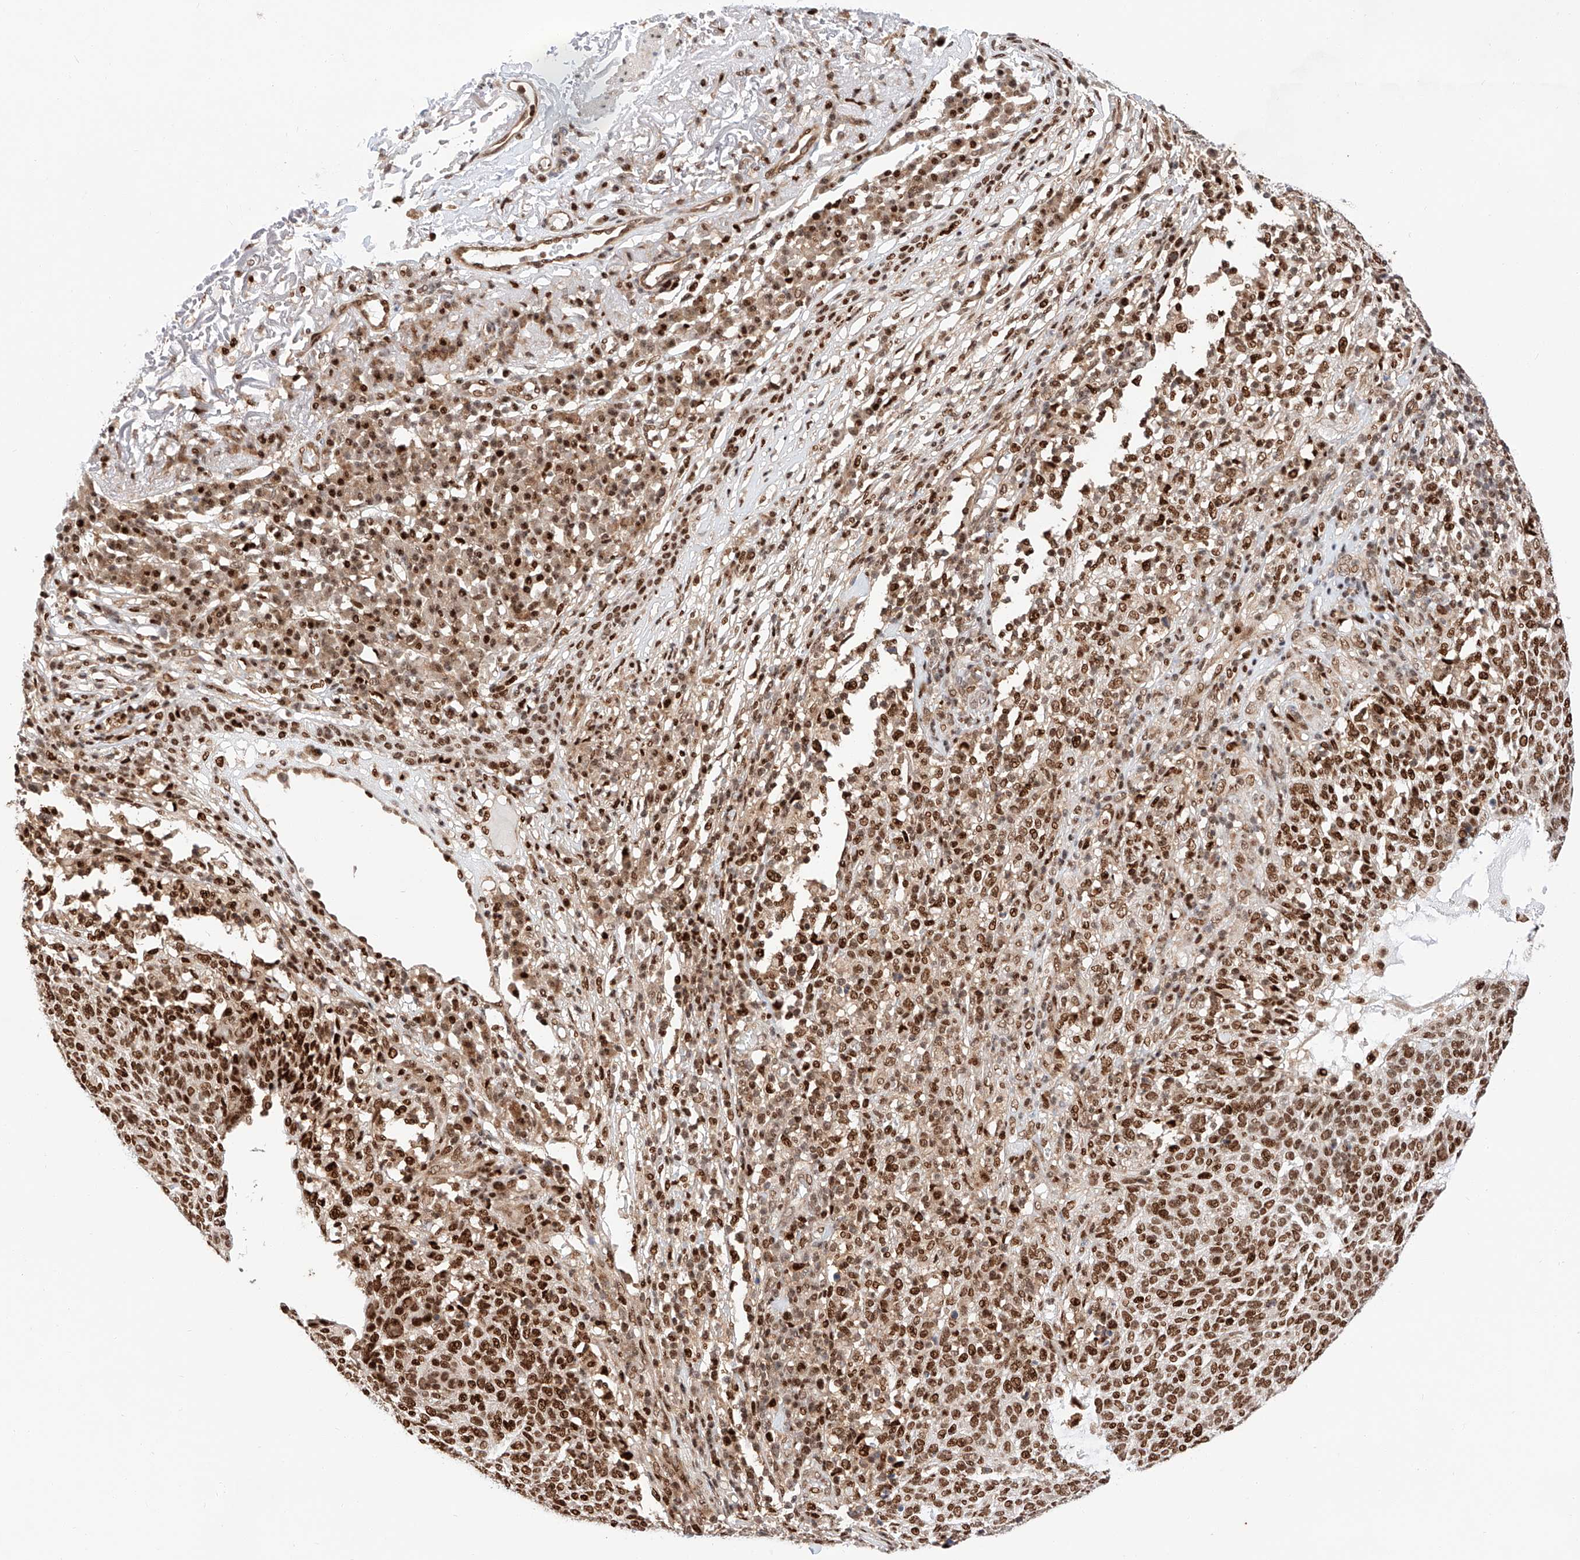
{"staining": {"intensity": "strong", "quantity": ">75%", "location": "nuclear"}, "tissue": "skin cancer", "cell_type": "Tumor cells", "image_type": "cancer", "snomed": [{"axis": "morphology", "description": "Squamous cell carcinoma, NOS"}, {"axis": "topography", "description": "Skin"}], "caption": "A brown stain labels strong nuclear expression of a protein in human skin squamous cell carcinoma tumor cells.", "gene": "HDAC9", "patient": {"sex": "female", "age": 90}}